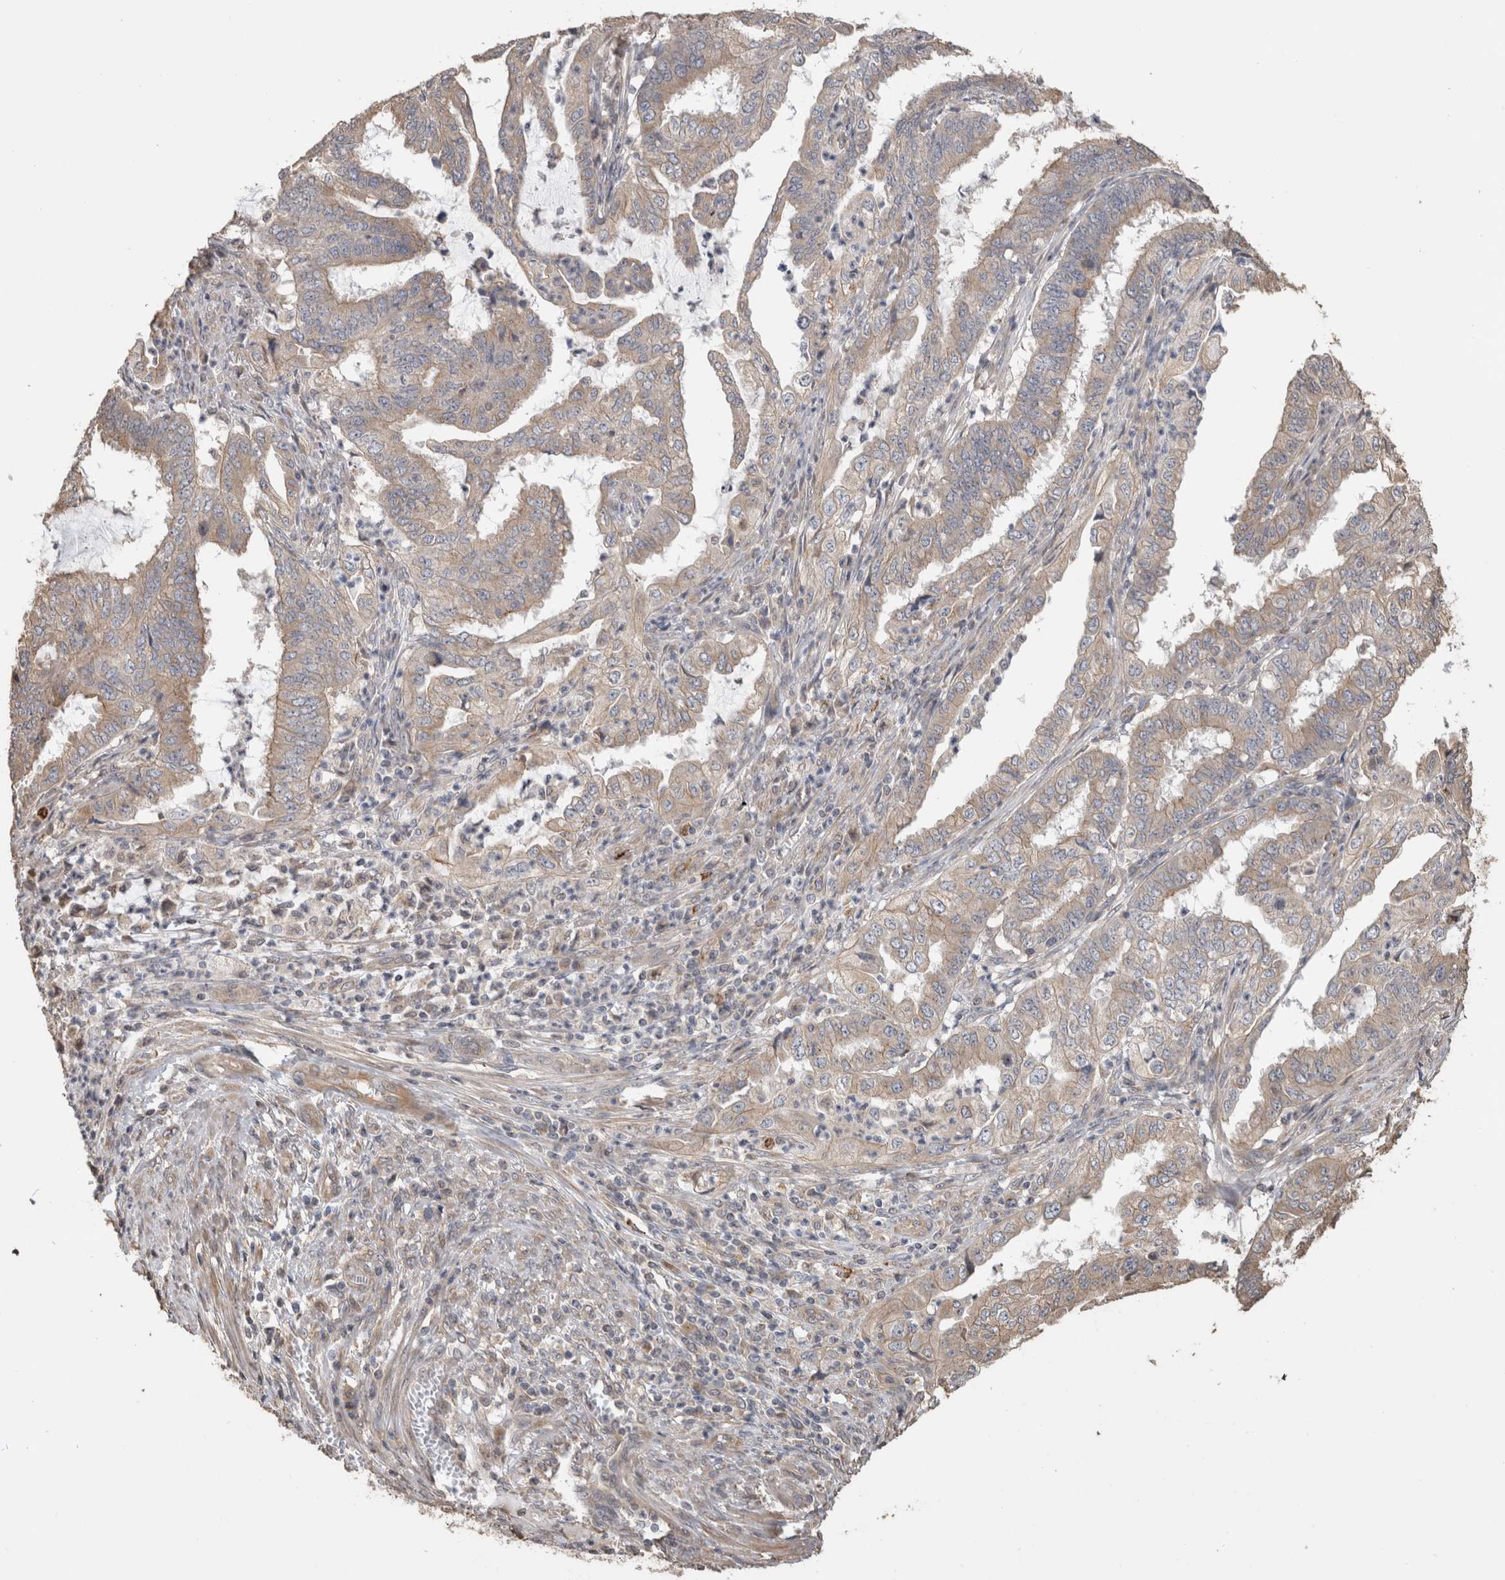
{"staining": {"intensity": "weak", "quantity": "25%-75%", "location": "cytoplasmic/membranous"}, "tissue": "endometrial cancer", "cell_type": "Tumor cells", "image_type": "cancer", "snomed": [{"axis": "morphology", "description": "Adenocarcinoma, NOS"}, {"axis": "topography", "description": "Endometrium"}], "caption": "Approximately 25%-75% of tumor cells in human endometrial adenocarcinoma exhibit weak cytoplasmic/membranous protein expression as visualized by brown immunohistochemical staining.", "gene": "CLIP1", "patient": {"sex": "female", "age": 51}}